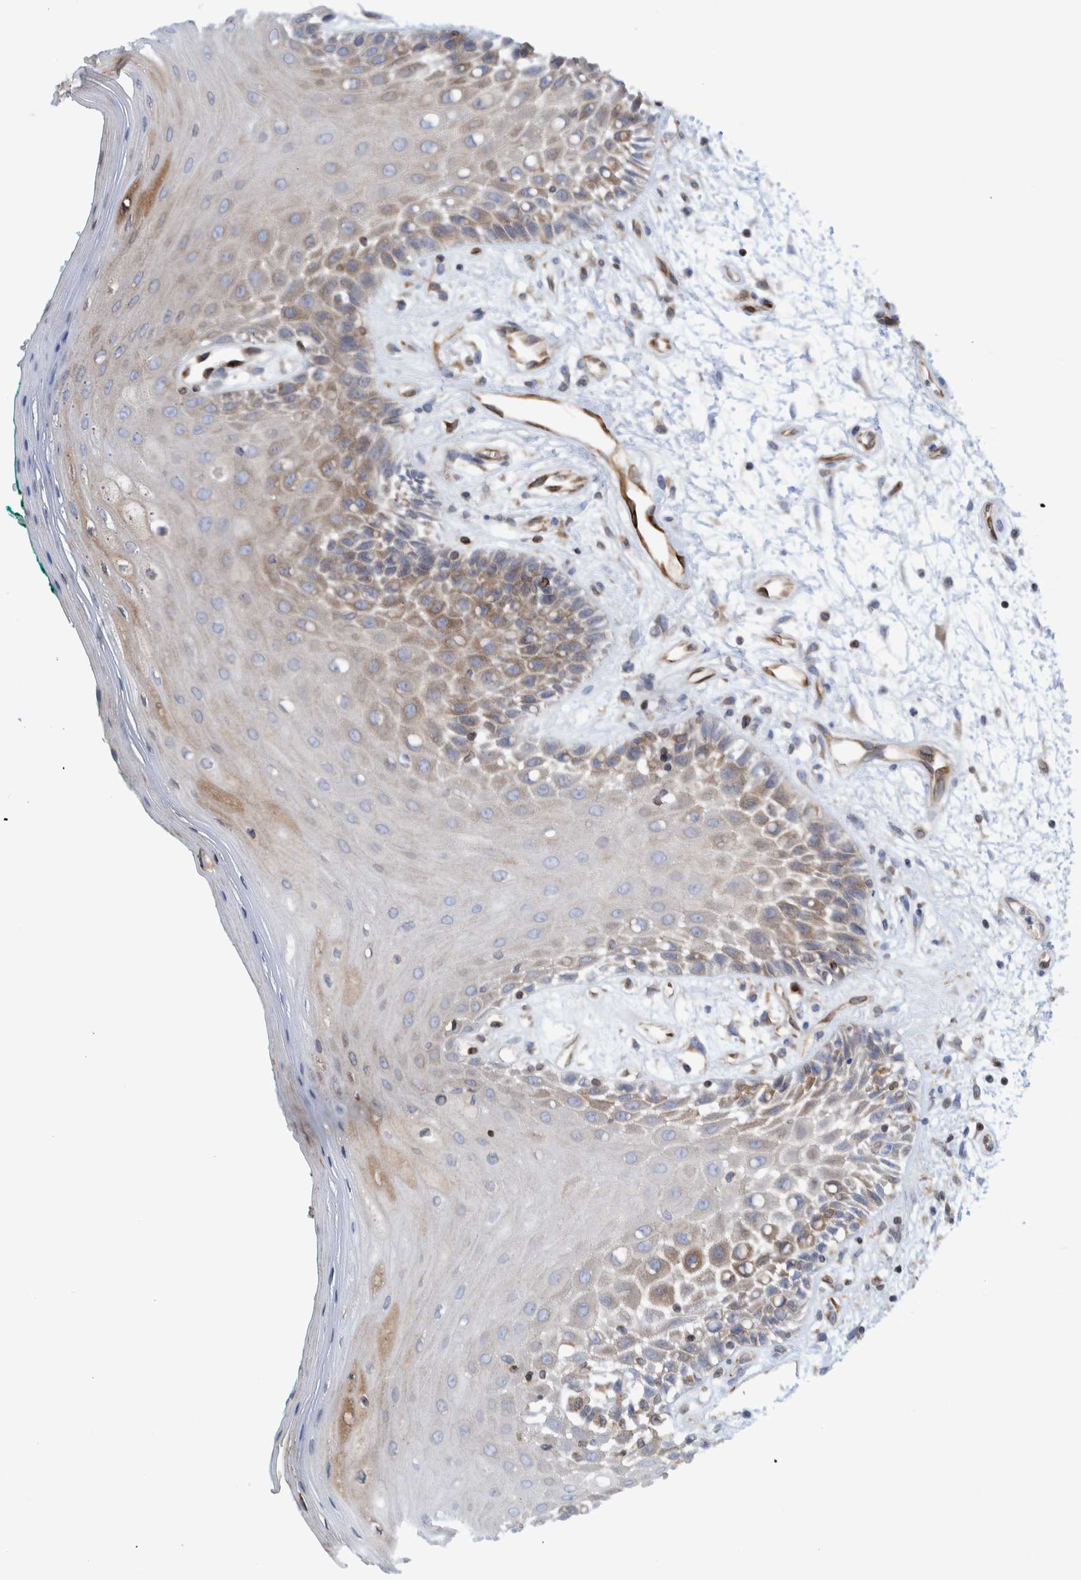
{"staining": {"intensity": "moderate", "quantity": "25%-75%", "location": "cytoplasmic/membranous"}, "tissue": "oral mucosa", "cell_type": "Squamous epithelial cells", "image_type": "normal", "snomed": [{"axis": "morphology", "description": "Normal tissue, NOS"}, {"axis": "morphology", "description": "Squamous cell carcinoma, NOS"}, {"axis": "topography", "description": "Skeletal muscle"}, {"axis": "topography", "description": "Oral tissue"}, {"axis": "topography", "description": "Head-Neck"}], "caption": "Human oral mucosa stained for a protein (brown) reveals moderate cytoplasmic/membranous positive staining in about 25%-75% of squamous epithelial cells.", "gene": "THEM6", "patient": {"sex": "female", "age": 84}}